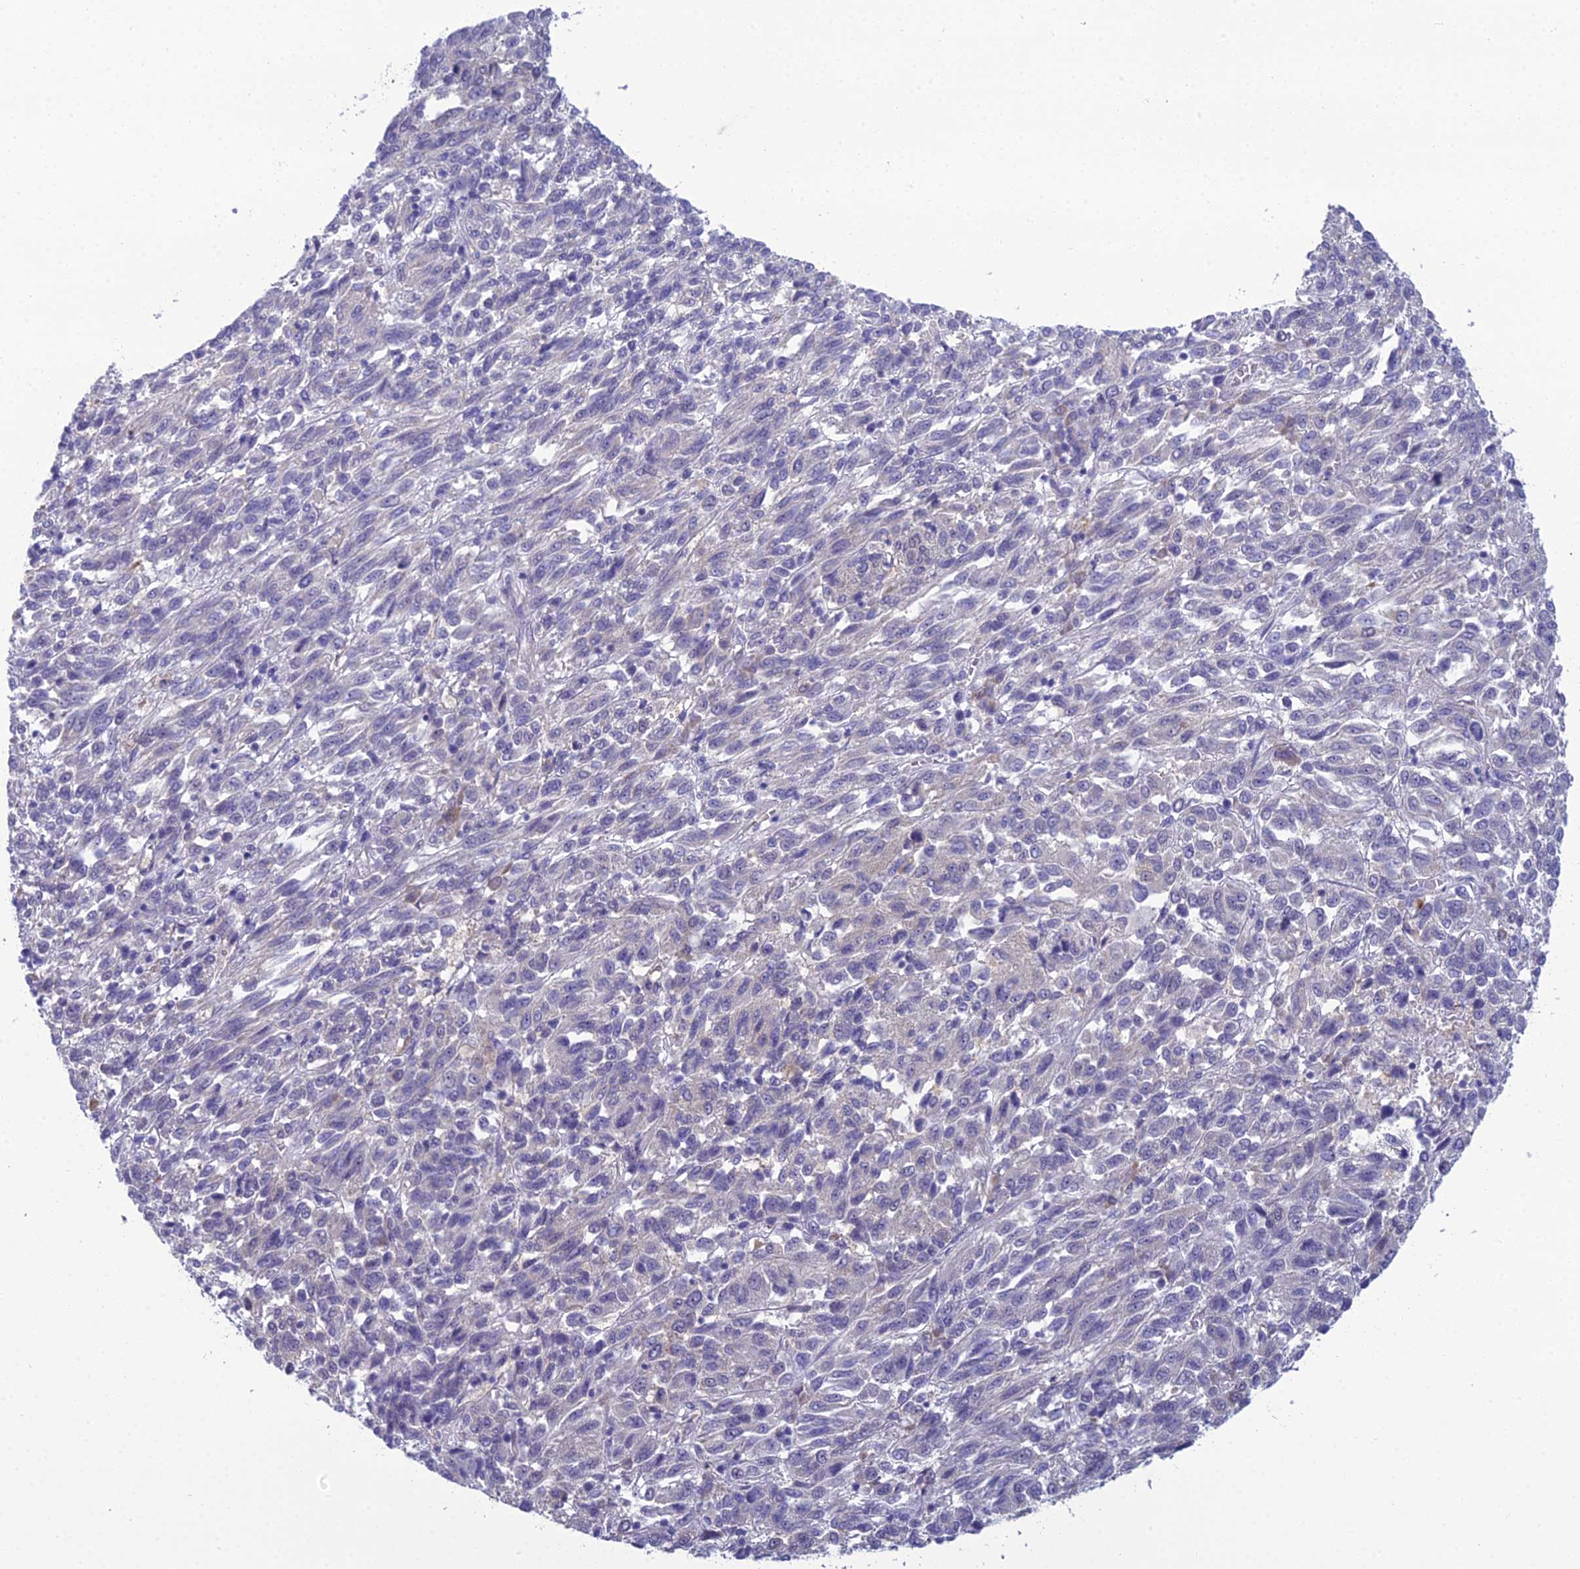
{"staining": {"intensity": "negative", "quantity": "none", "location": "none"}, "tissue": "melanoma", "cell_type": "Tumor cells", "image_type": "cancer", "snomed": [{"axis": "morphology", "description": "Malignant melanoma, Metastatic site"}, {"axis": "topography", "description": "Lung"}], "caption": "The immunohistochemistry micrograph has no significant expression in tumor cells of malignant melanoma (metastatic site) tissue.", "gene": "GNPNAT1", "patient": {"sex": "male", "age": 64}}